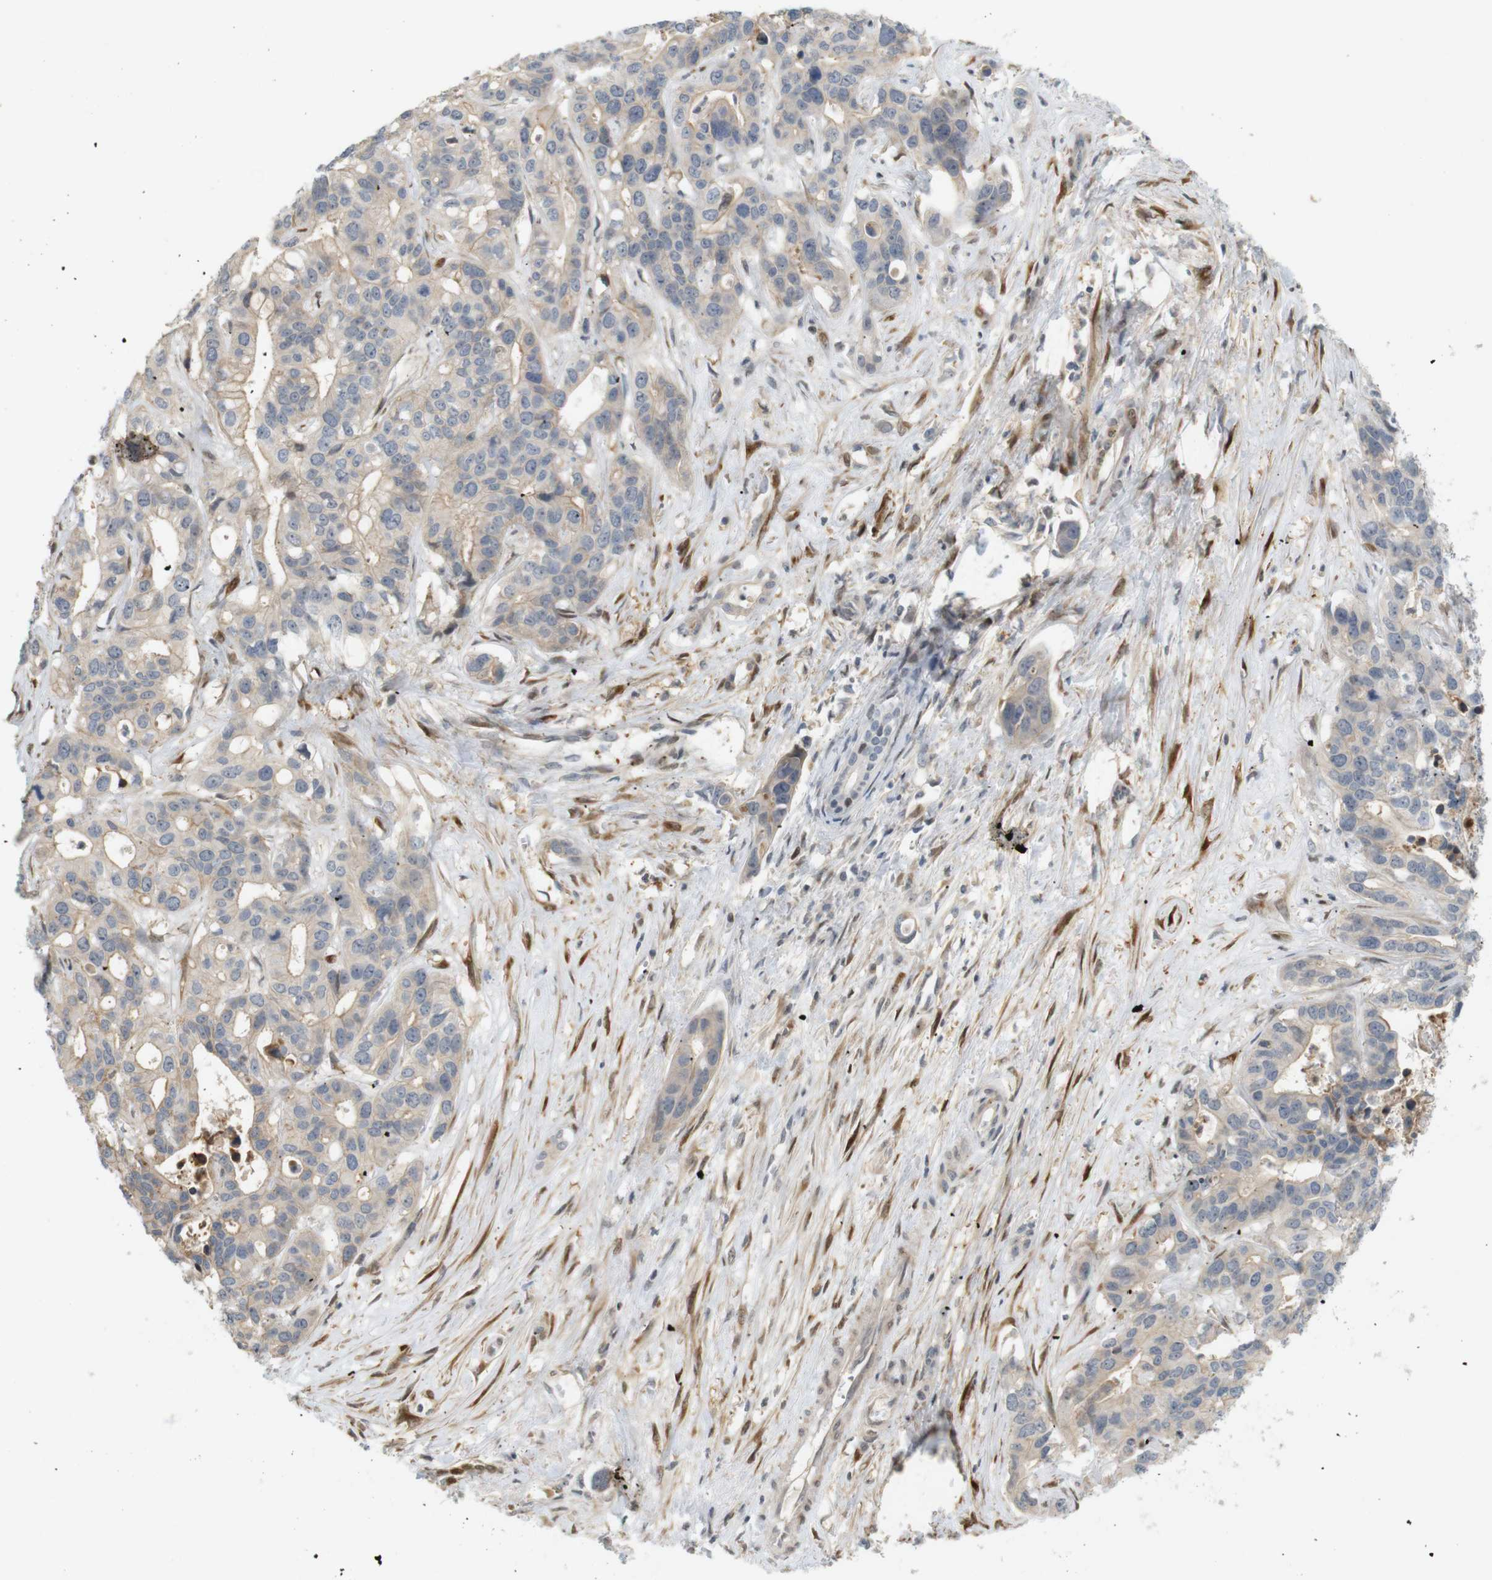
{"staining": {"intensity": "weak", "quantity": ">75%", "location": "cytoplasmic/membranous"}, "tissue": "liver cancer", "cell_type": "Tumor cells", "image_type": "cancer", "snomed": [{"axis": "morphology", "description": "Cholangiocarcinoma"}, {"axis": "topography", "description": "Liver"}], "caption": "Immunohistochemistry of human liver cancer (cholangiocarcinoma) shows low levels of weak cytoplasmic/membranous staining in approximately >75% of tumor cells.", "gene": "PPP1R14A", "patient": {"sex": "female", "age": 65}}